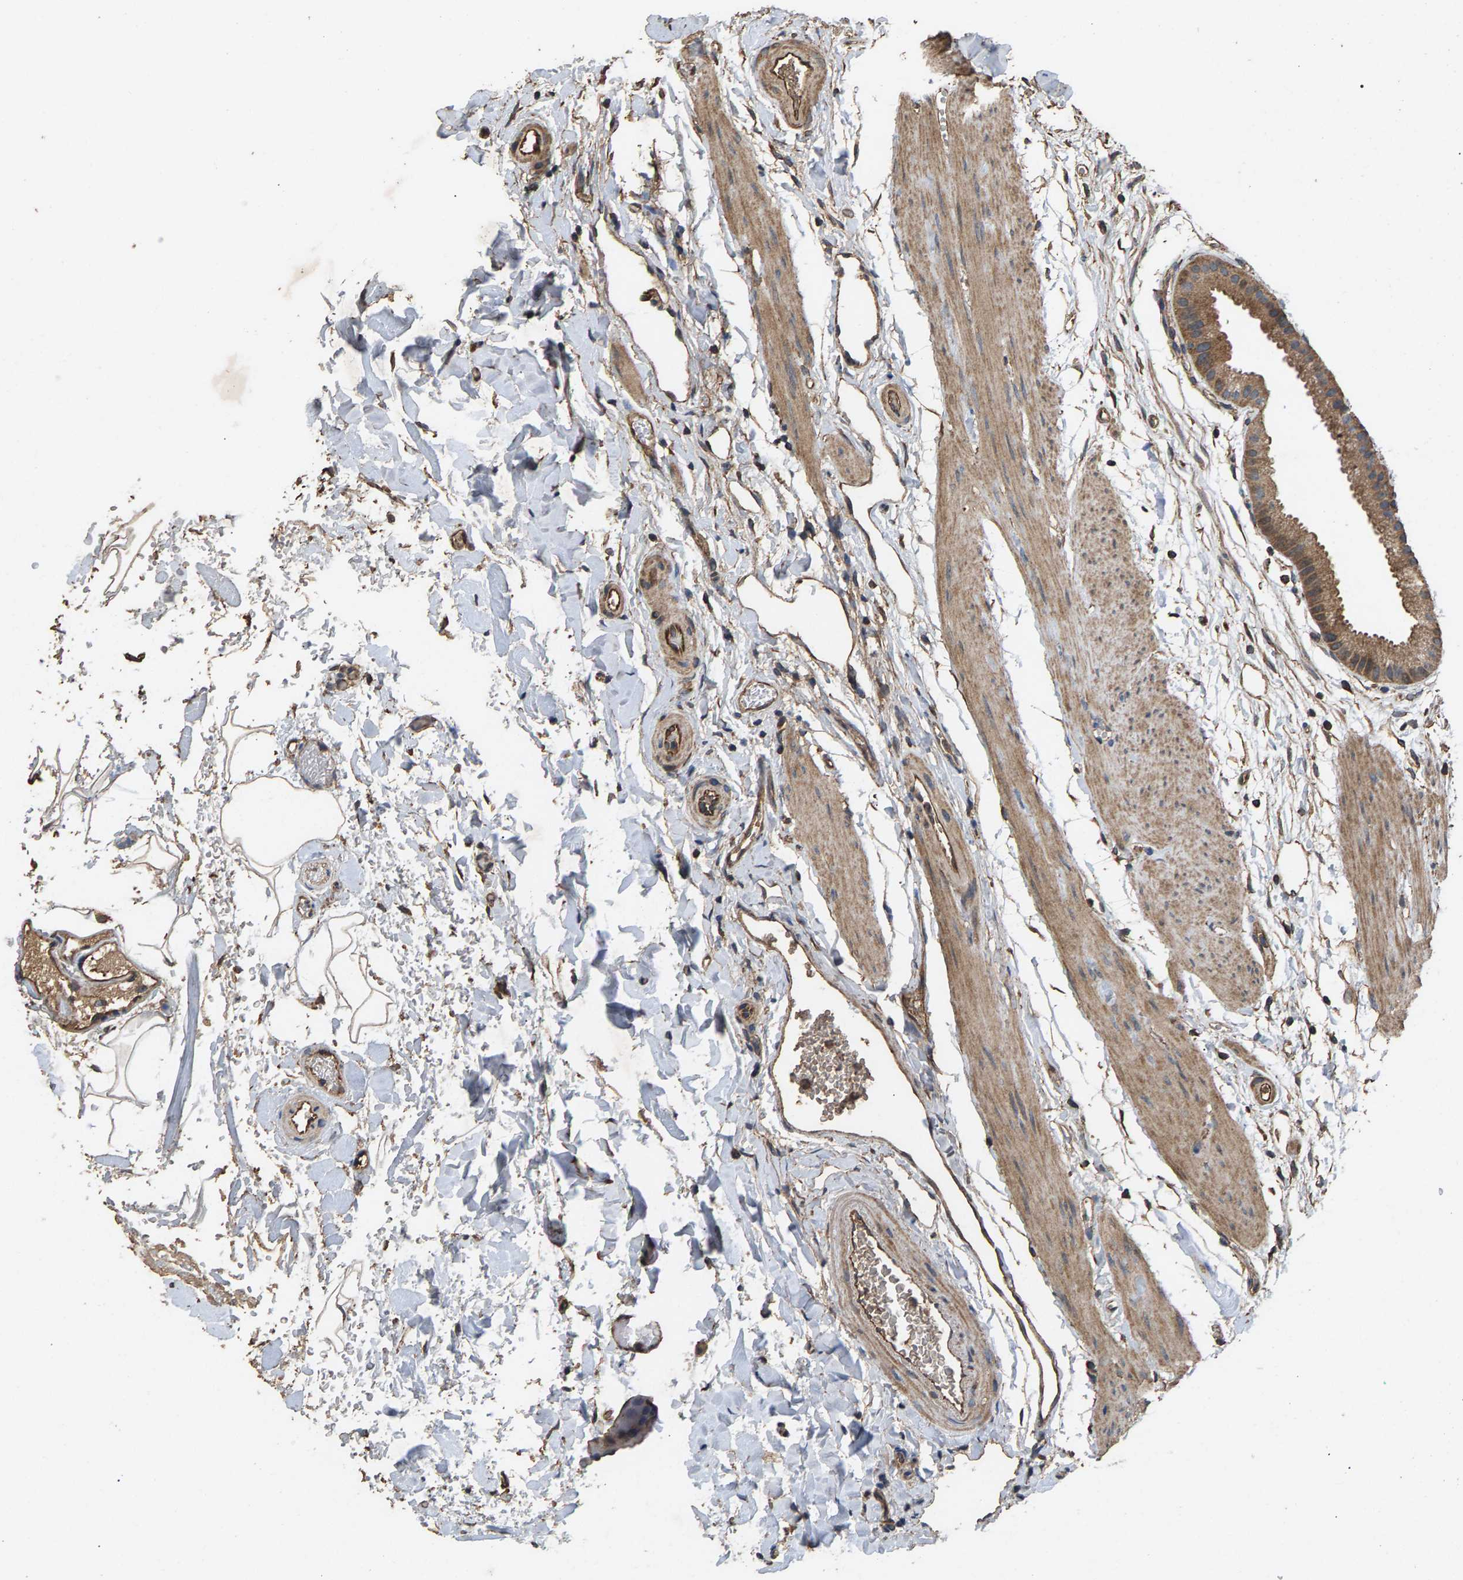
{"staining": {"intensity": "moderate", "quantity": ">75%", "location": "cytoplasmic/membranous"}, "tissue": "gallbladder", "cell_type": "Glandular cells", "image_type": "normal", "snomed": [{"axis": "morphology", "description": "Normal tissue, NOS"}, {"axis": "topography", "description": "Gallbladder"}], "caption": "Immunohistochemical staining of unremarkable human gallbladder demonstrates >75% levels of moderate cytoplasmic/membranous protein positivity in about >75% of glandular cells.", "gene": "HTRA3", "patient": {"sex": "female", "age": 64}}